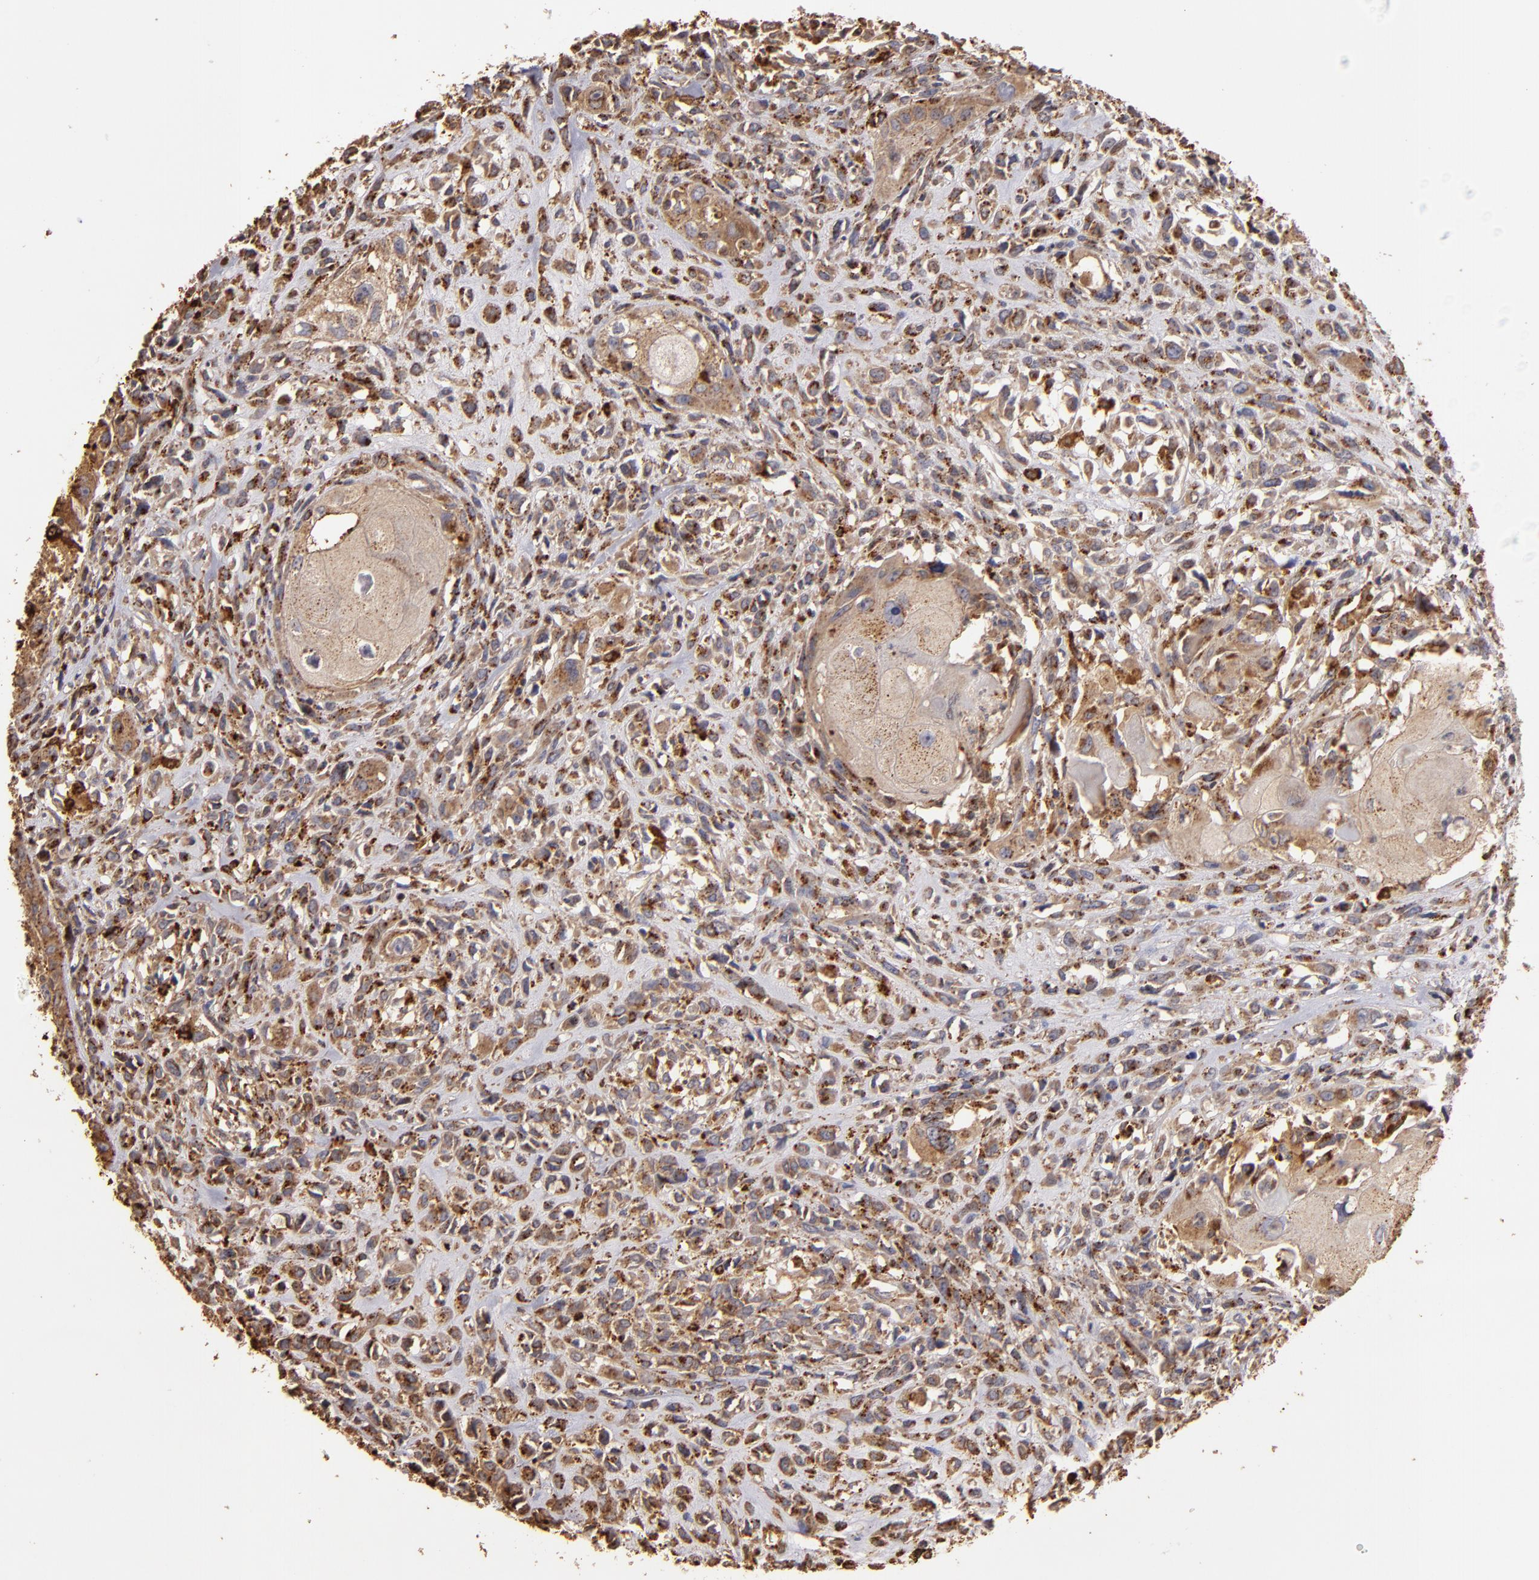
{"staining": {"intensity": "moderate", "quantity": ">75%", "location": "cytoplasmic/membranous"}, "tissue": "head and neck cancer", "cell_type": "Tumor cells", "image_type": "cancer", "snomed": [{"axis": "morphology", "description": "Neoplasm, malignant, NOS"}, {"axis": "topography", "description": "Salivary gland"}, {"axis": "topography", "description": "Head-Neck"}], "caption": "Tumor cells show medium levels of moderate cytoplasmic/membranous positivity in about >75% of cells in head and neck cancer (malignant neoplasm). The staining is performed using DAB (3,3'-diaminobenzidine) brown chromogen to label protein expression. The nuclei are counter-stained blue using hematoxylin.", "gene": "TRAF1", "patient": {"sex": "male", "age": 43}}